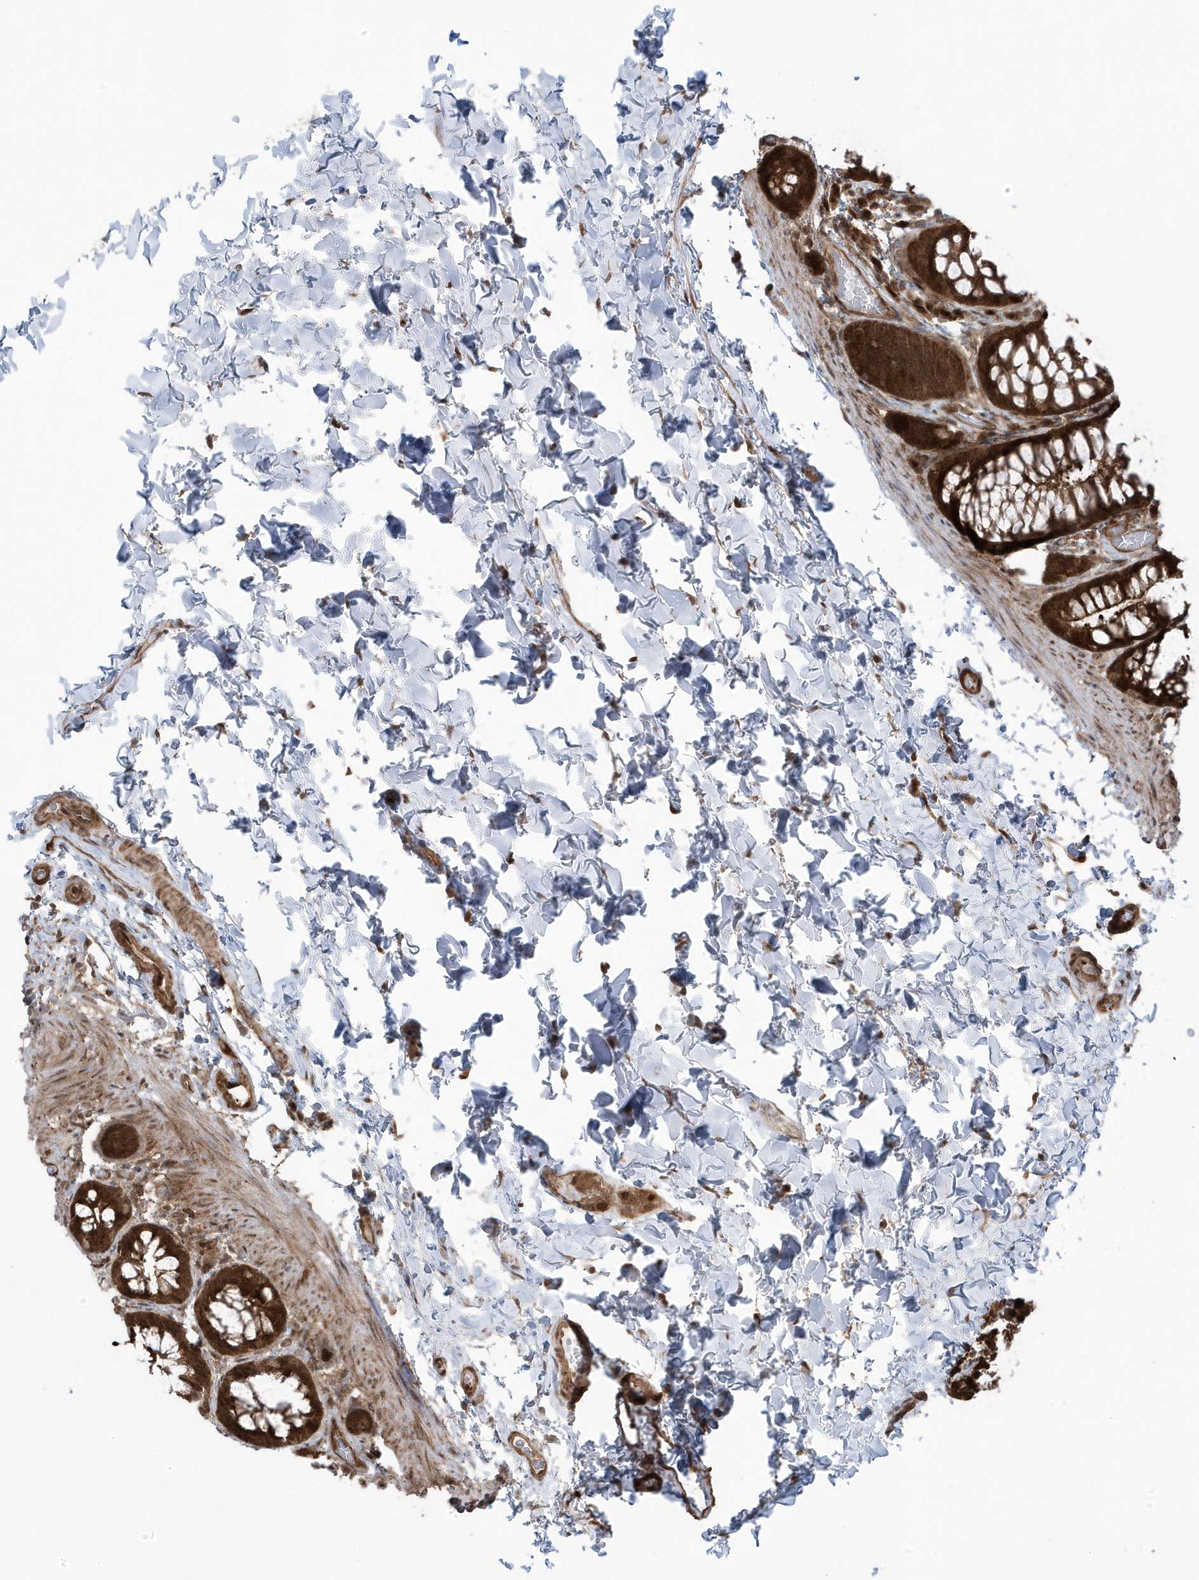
{"staining": {"intensity": "strong", "quantity": ">75%", "location": "cytoplasmic/membranous,nuclear"}, "tissue": "colon", "cell_type": "Endothelial cells", "image_type": "normal", "snomed": [{"axis": "morphology", "description": "Normal tissue, NOS"}, {"axis": "topography", "description": "Colon"}], "caption": "Immunohistochemistry of benign colon reveals high levels of strong cytoplasmic/membranous,nuclear expression in about >75% of endothelial cells.", "gene": "MAPK1IP1L", "patient": {"sex": "male", "age": 47}}